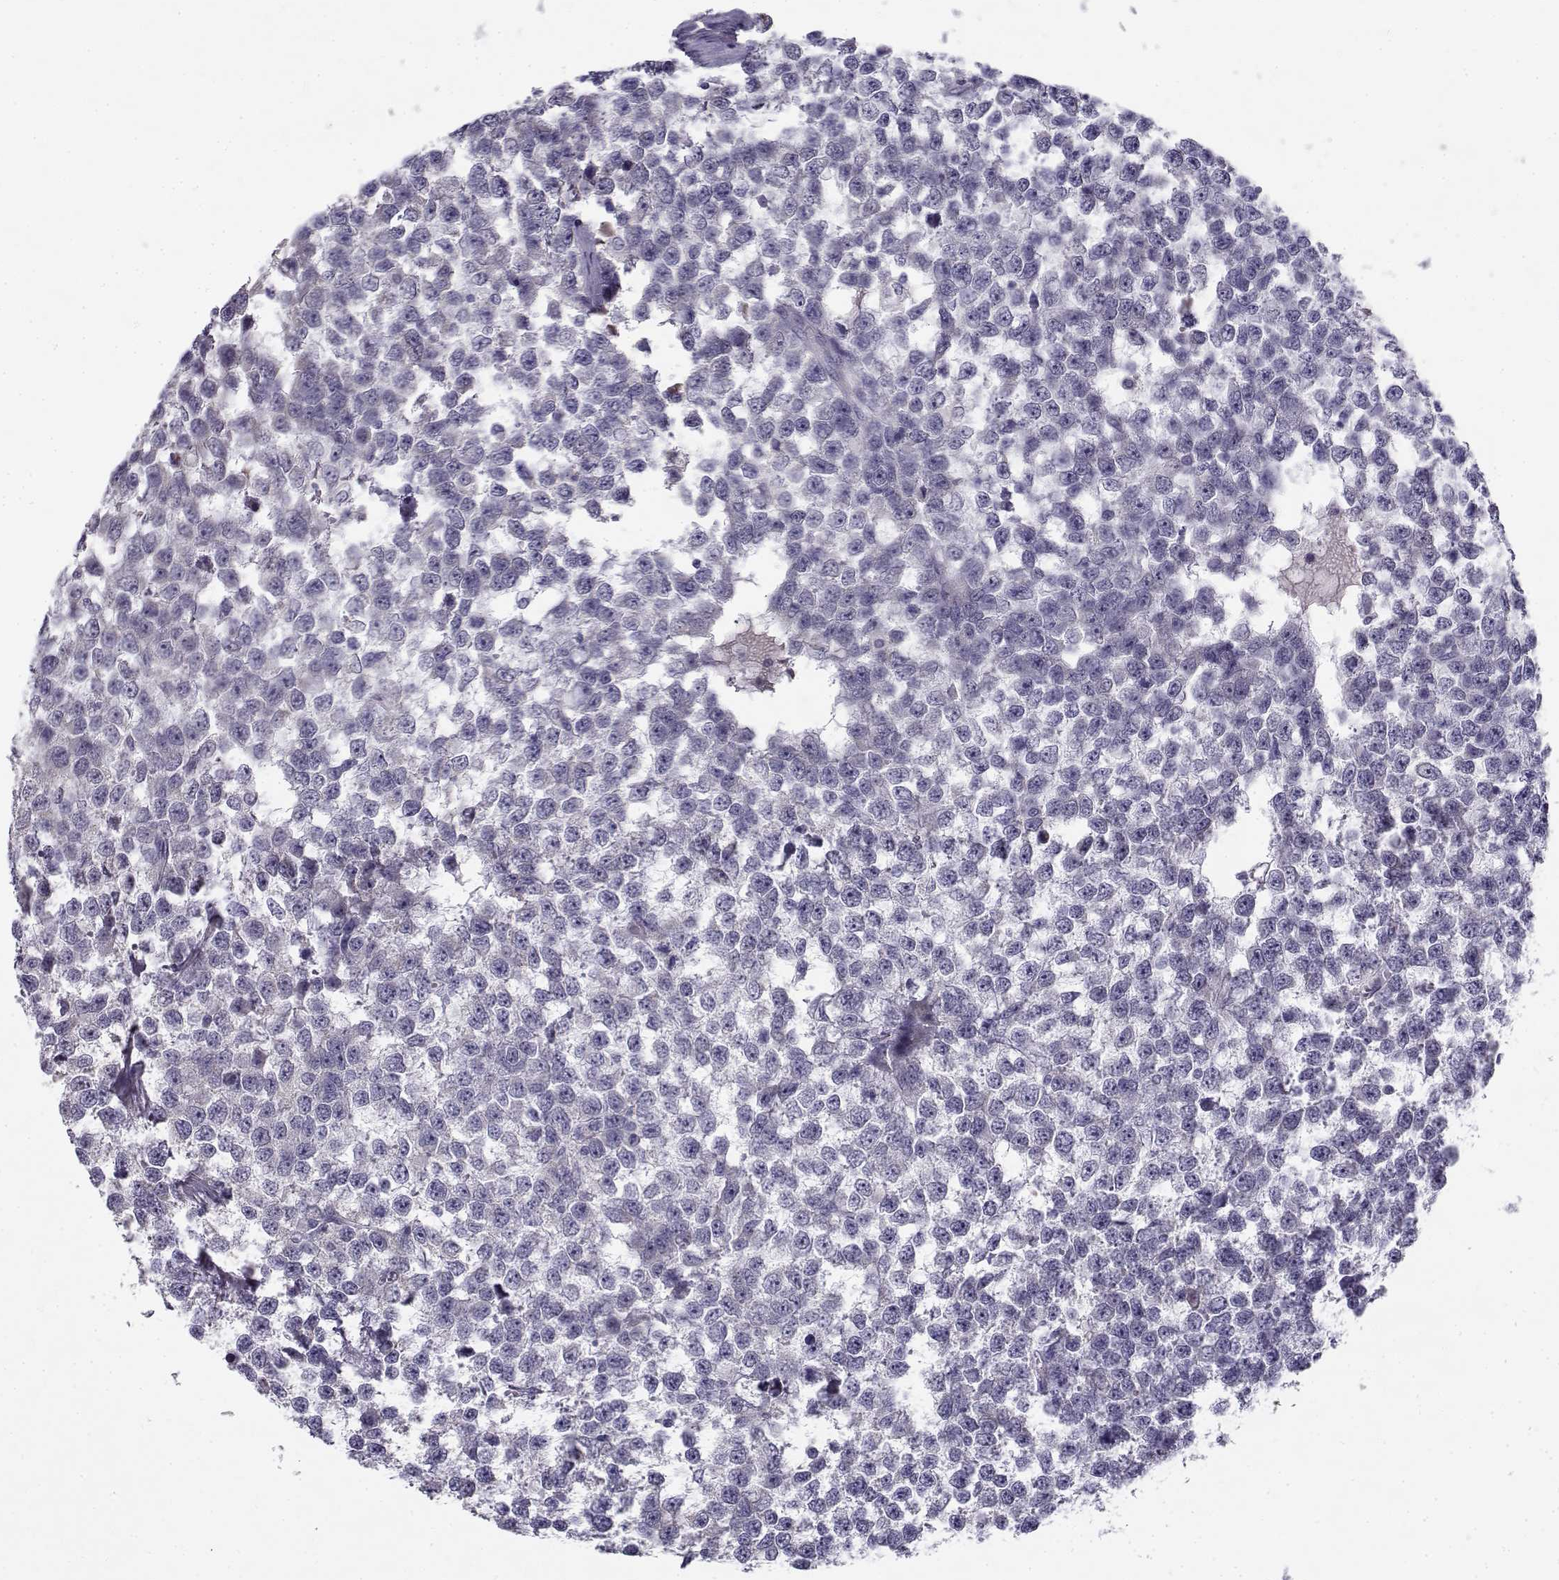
{"staining": {"intensity": "negative", "quantity": "none", "location": "none"}, "tissue": "testis cancer", "cell_type": "Tumor cells", "image_type": "cancer", "snomed": [{"axis": "morphology", "description": "Normal tissue, NOS"}, {"axis": "morphology", "description": "Seminoma, NOS"}, {"axis": "topography", "description": "Testis"}, {"axis": "topography", "description": "Epididymis"}], "caption": "High magnification brightfield microscopy of testis cancer stained with DAB (brown) and counterstained with hematoxylin (blue): tumor cells show no significant staining.", "gene": "CREB3L3", "patient": {"sex": "male", "age": 34}}